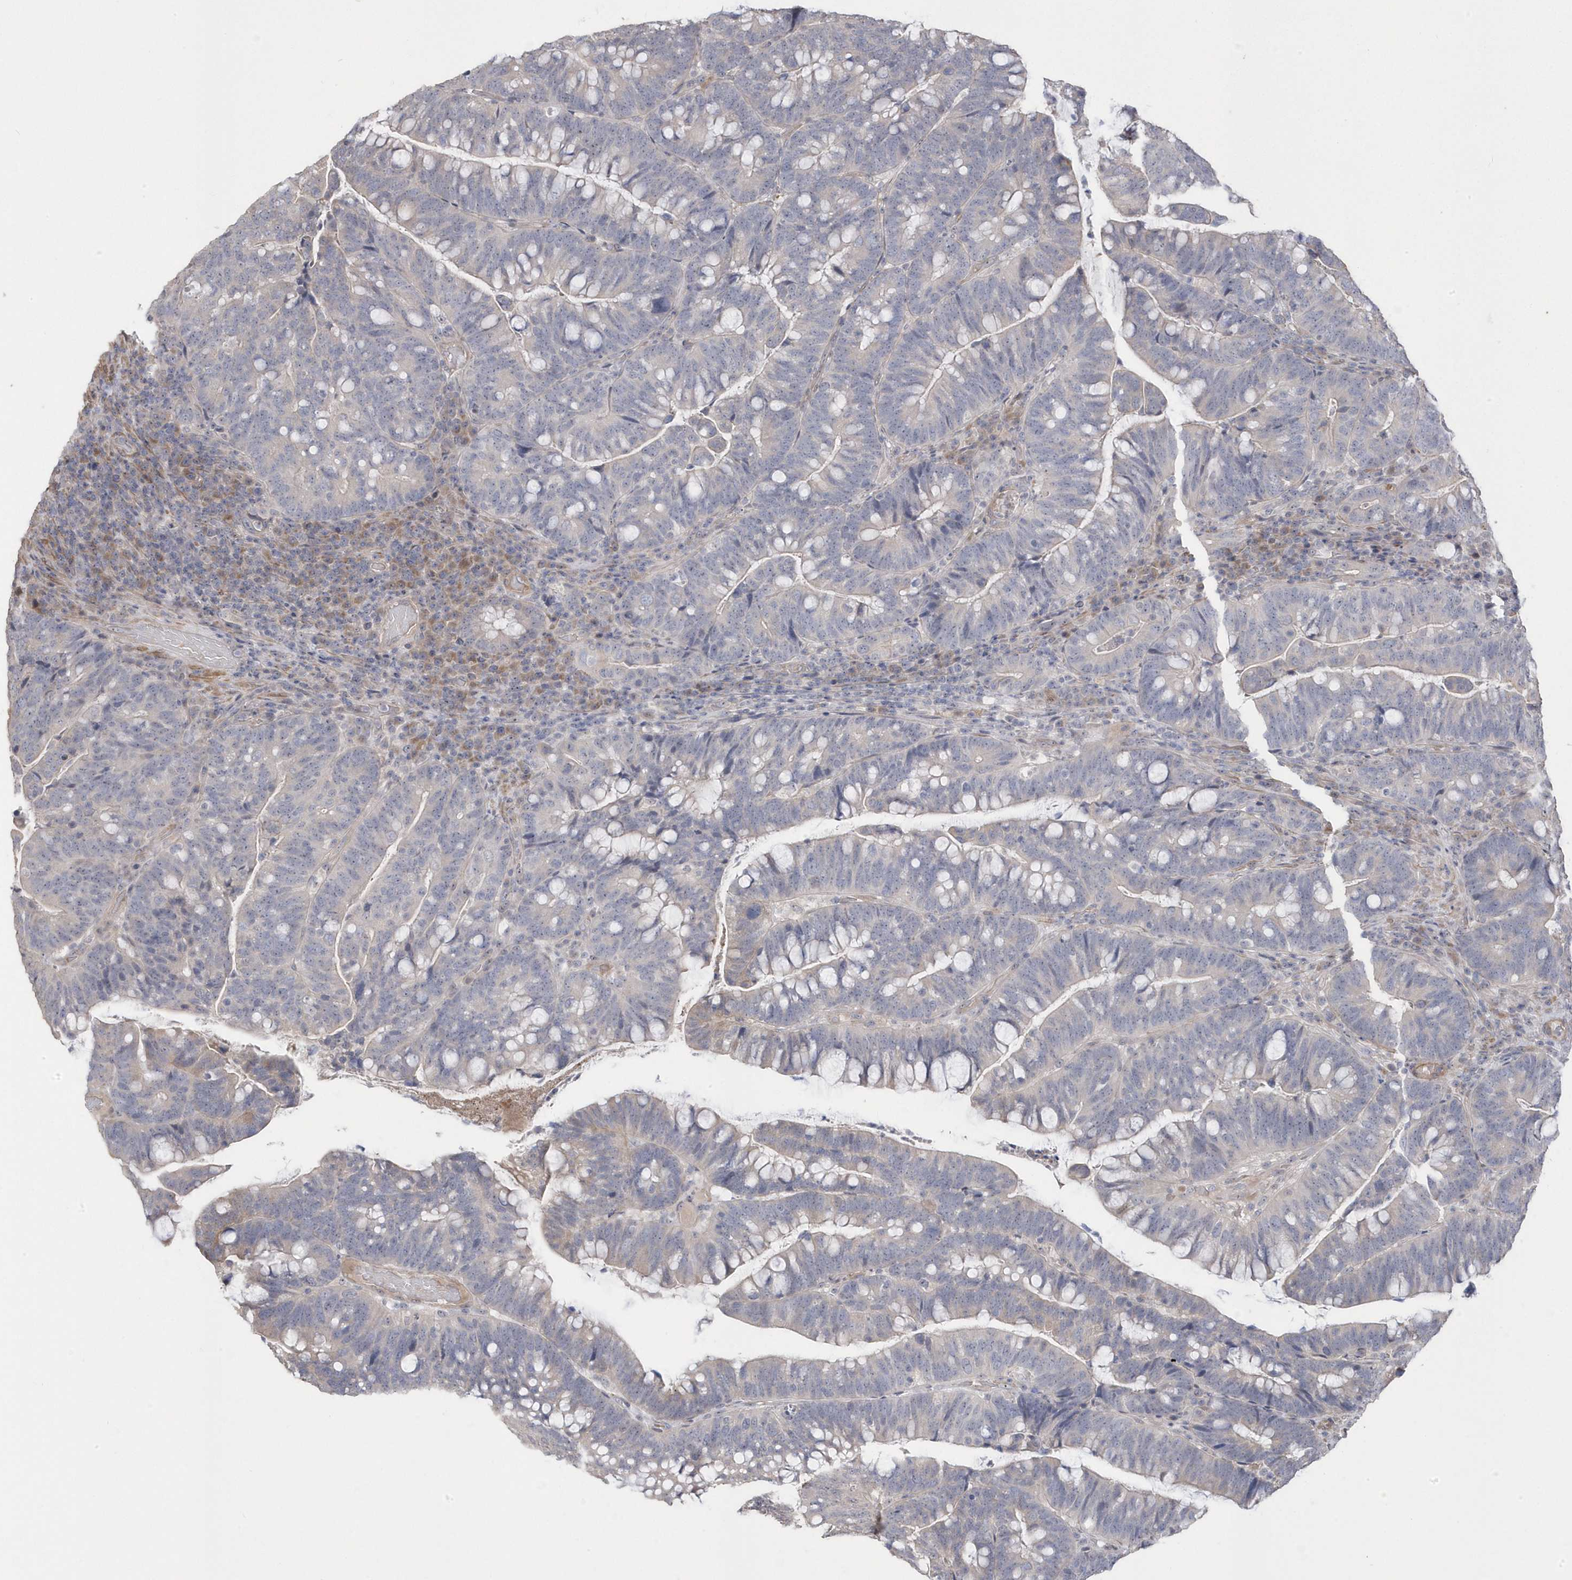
{"staining": {"intensity": "moderate", "quantity": "<25%", "location": "cytoplasmic/membranous"}, "tissue": "colorectal cancer", "cell_type": "Tumor cells", "image_type": "cancer", "snomed": [{"axis": "morphology", "description": "Adenocarcinoma, NOS"}, {"axis": "topography", "description": "Colon"}], "caption": "About <25% of tumor cells in human colorectal adenocarcinoma show moderate cytoplasmic/membranous protein positivity as visualized by brown immunohistochemical staining.", "gene": "GTPBP6", "patient": {"sex": "female", "age": 66}}